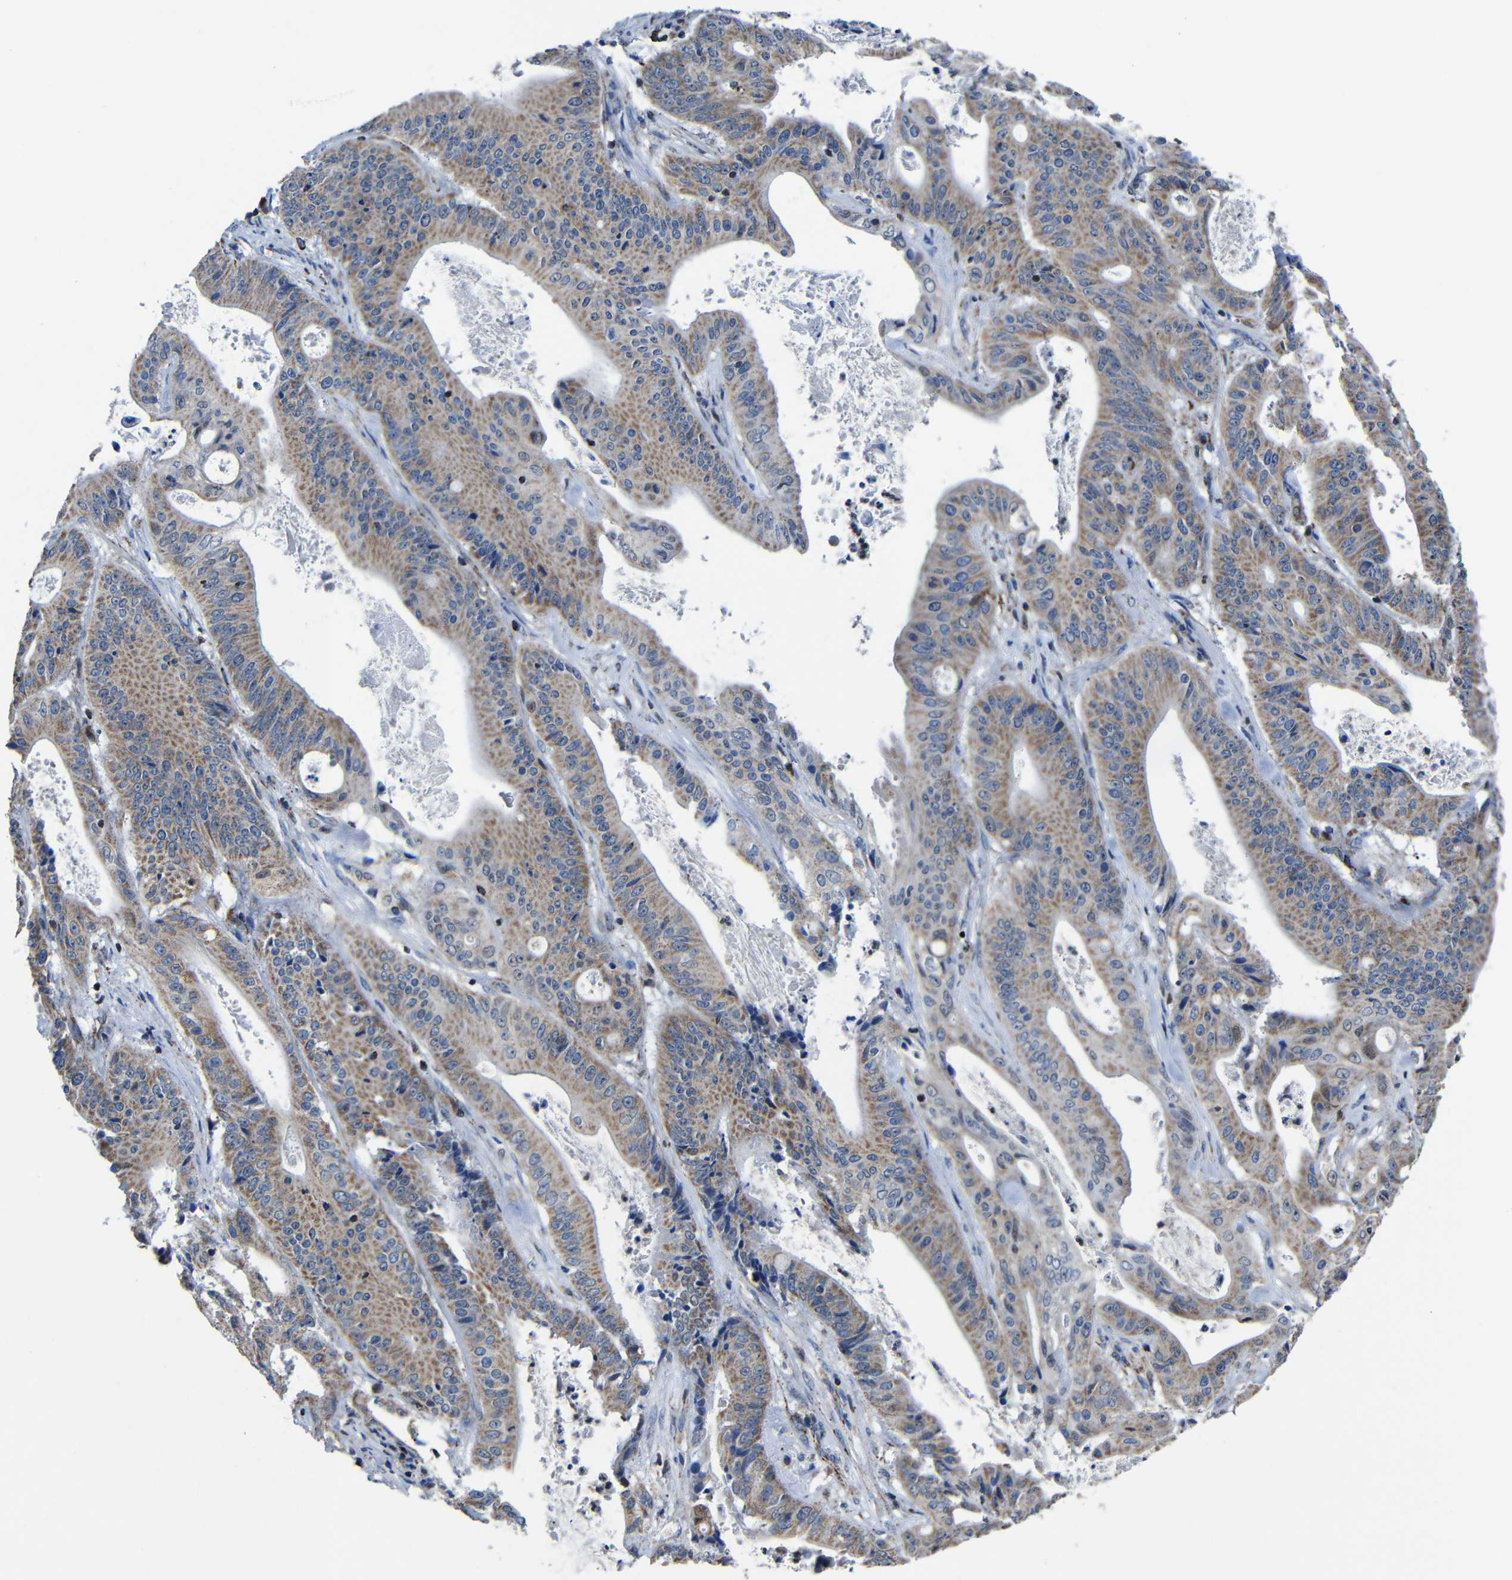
{"staining": {"intensity": "moderate", "quantity": ">75%", "location": "cytoplasmic/membranous"}, "tissue": "pancreatic cancer", "cell_type": "Tumor cells", "image_type": "cancer", "snomed": [{"axis": "morphology", "description": "Normal tissue, NOS"}, {"axis": "topography", "description": "Lymph node"}], "caption": "Human pancreatic cancer stained with a brown dye demonstrates moderate cytoplasmic/membranous positive staining in about >75% of tumor cells.", "gene": "CA5B", "patient": {"sex": "male", "age": 62}}